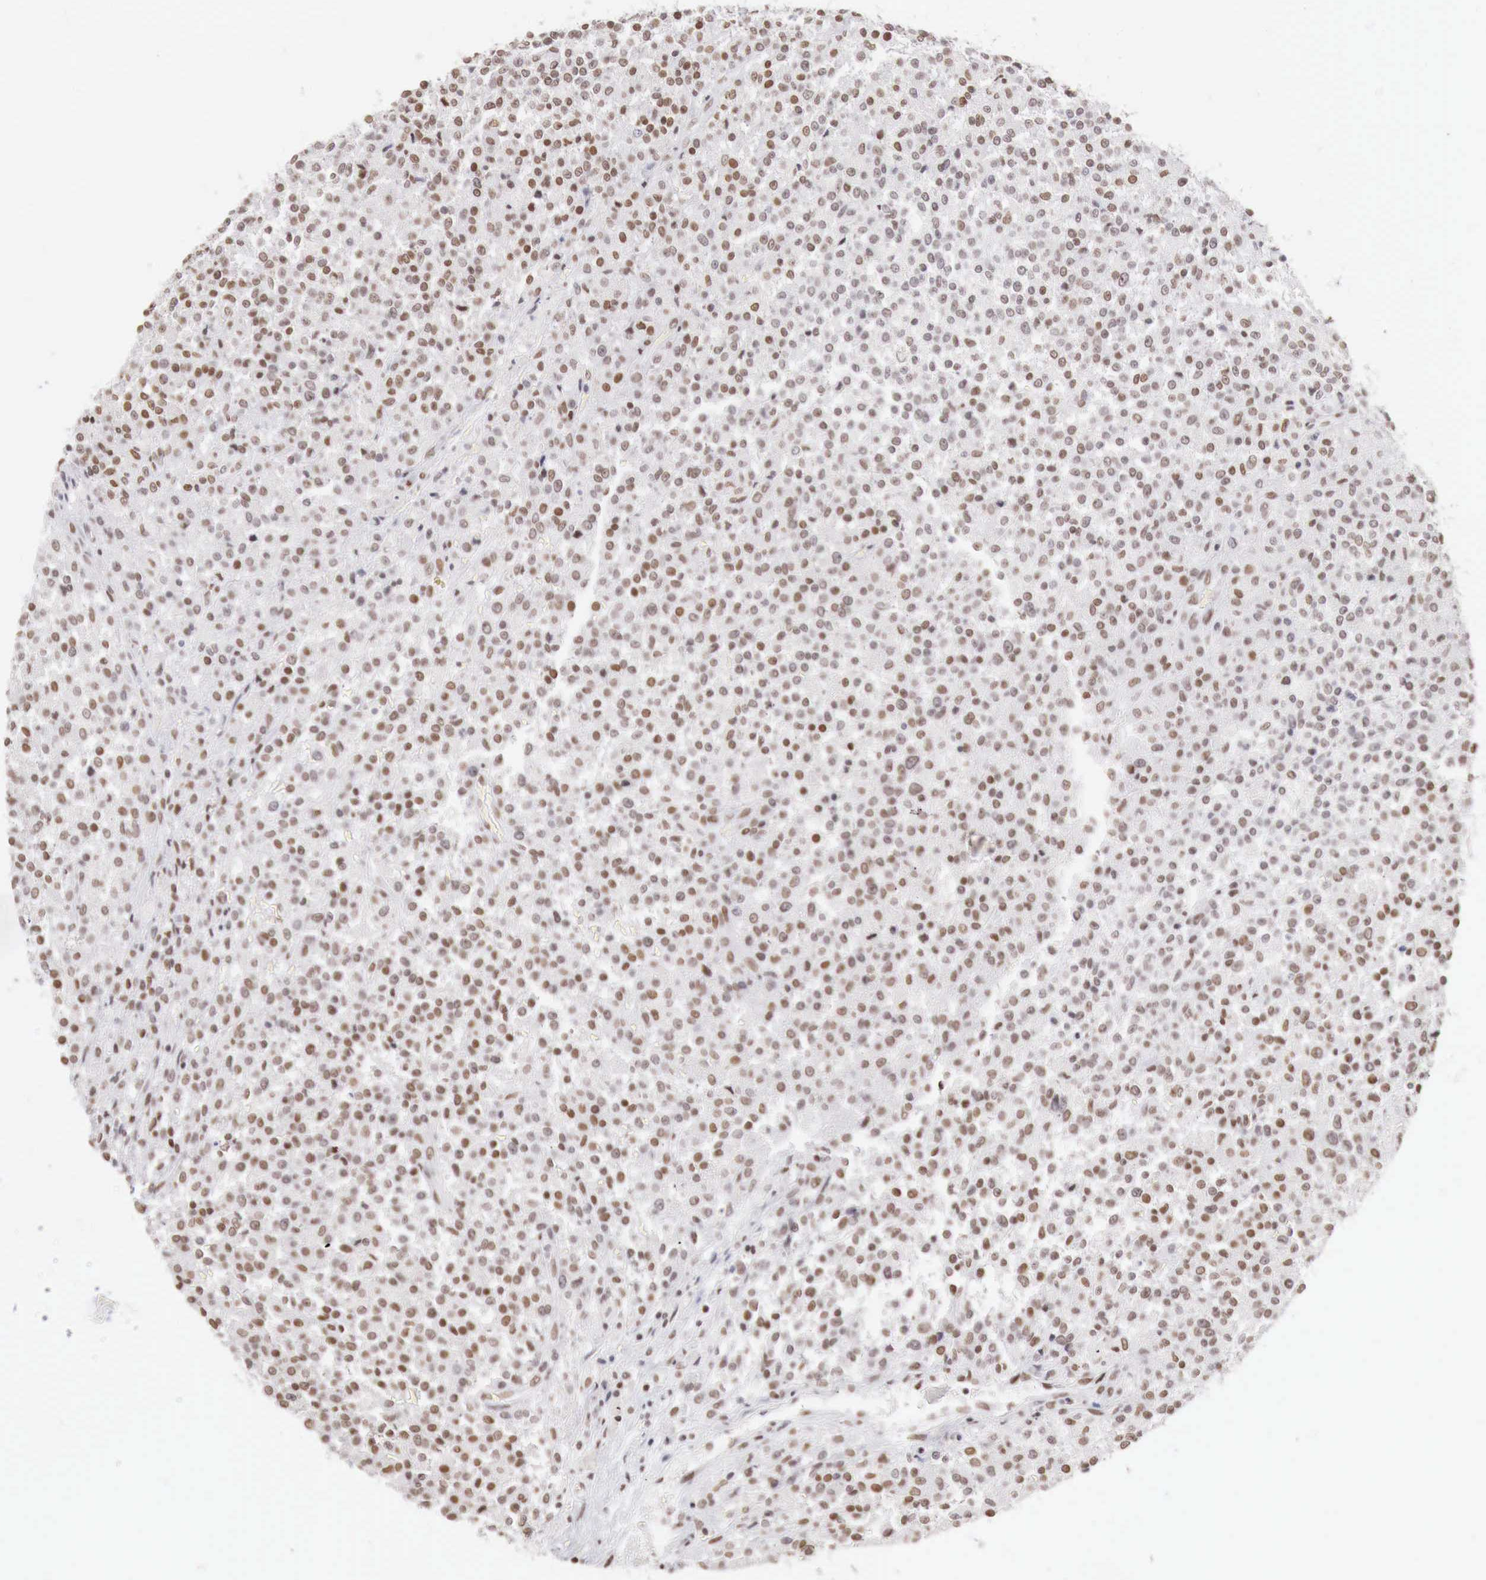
{"staining": {"intensity": "weak", "quantity": "25%-75%", "location": "nuclear"}, "tissue": "testis cancer", "cell_type": "Tumor cells", "image_type": "cancer", "snomed": [{"axis": "morphology", "description": "Seminoma, NOS"}, {"axis": "topography", "description": "Testis"}], "caption": "There is low levels of weak nuclear staining in tumor cells of seminoma (testis), as demonstrated by immunohistochemical staining (brown color).", "gene": "PHF14", "patient": {"sex": "male", "age": 59}}